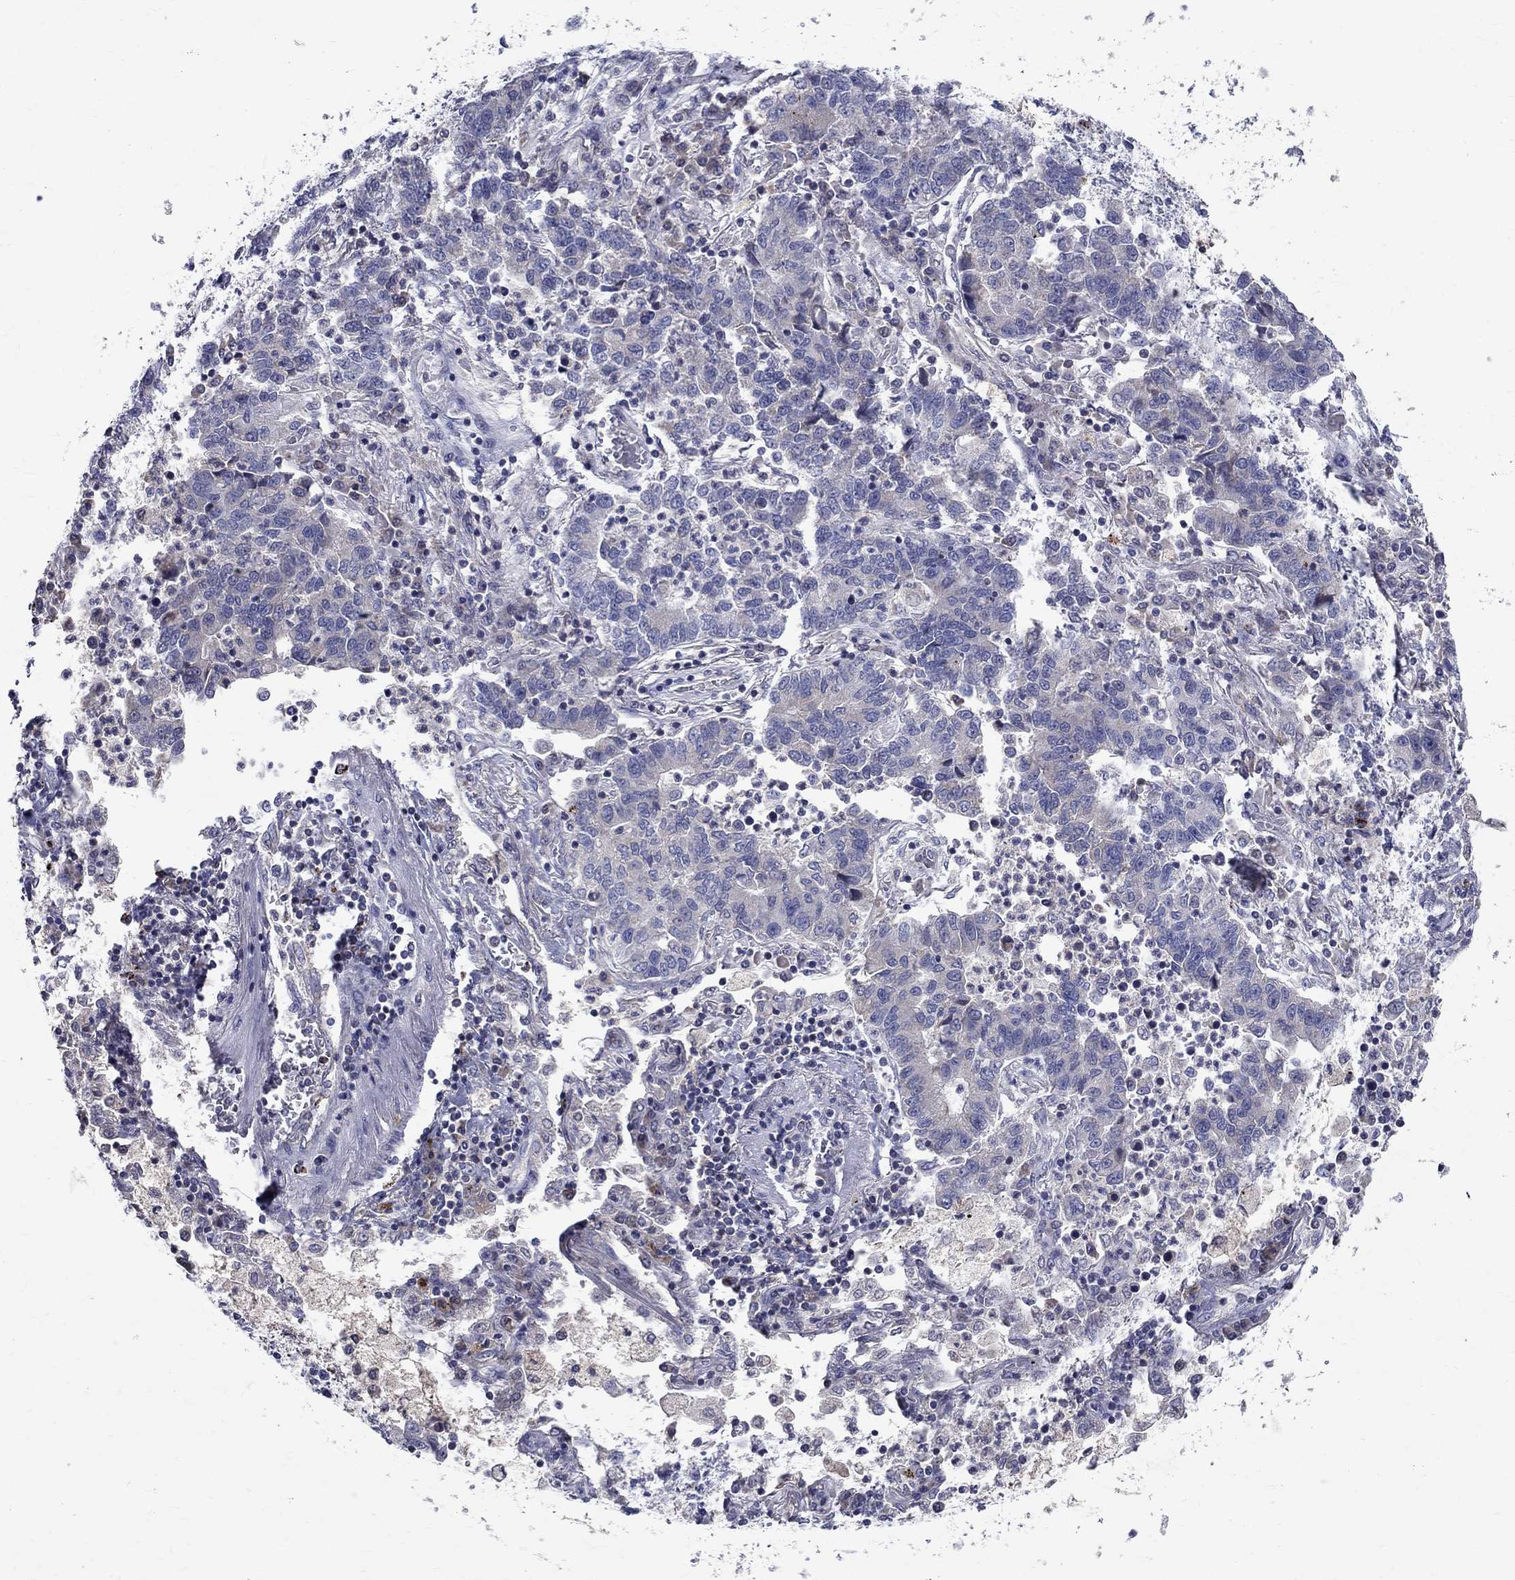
{"staining": {"intensity": "negative", "quantity": "none", "location": "none"}, "tissue": "lung cancer", "cell_type": "Tumor cells", "image_type": "cancer", "snomed": [{"axis": "morphology", "description": "Adenocarcinoma, NOS"}, {"axis": "topography", "description": "Lung"}], "caption": "Immunohistochemistry (IHC) photomicrograph of lung cancer stained for a protein (brown), which exhibits no positivity in tumor cells.", "gene": "SLC4A10", "patient": {"sex": "female", "age": 57}}